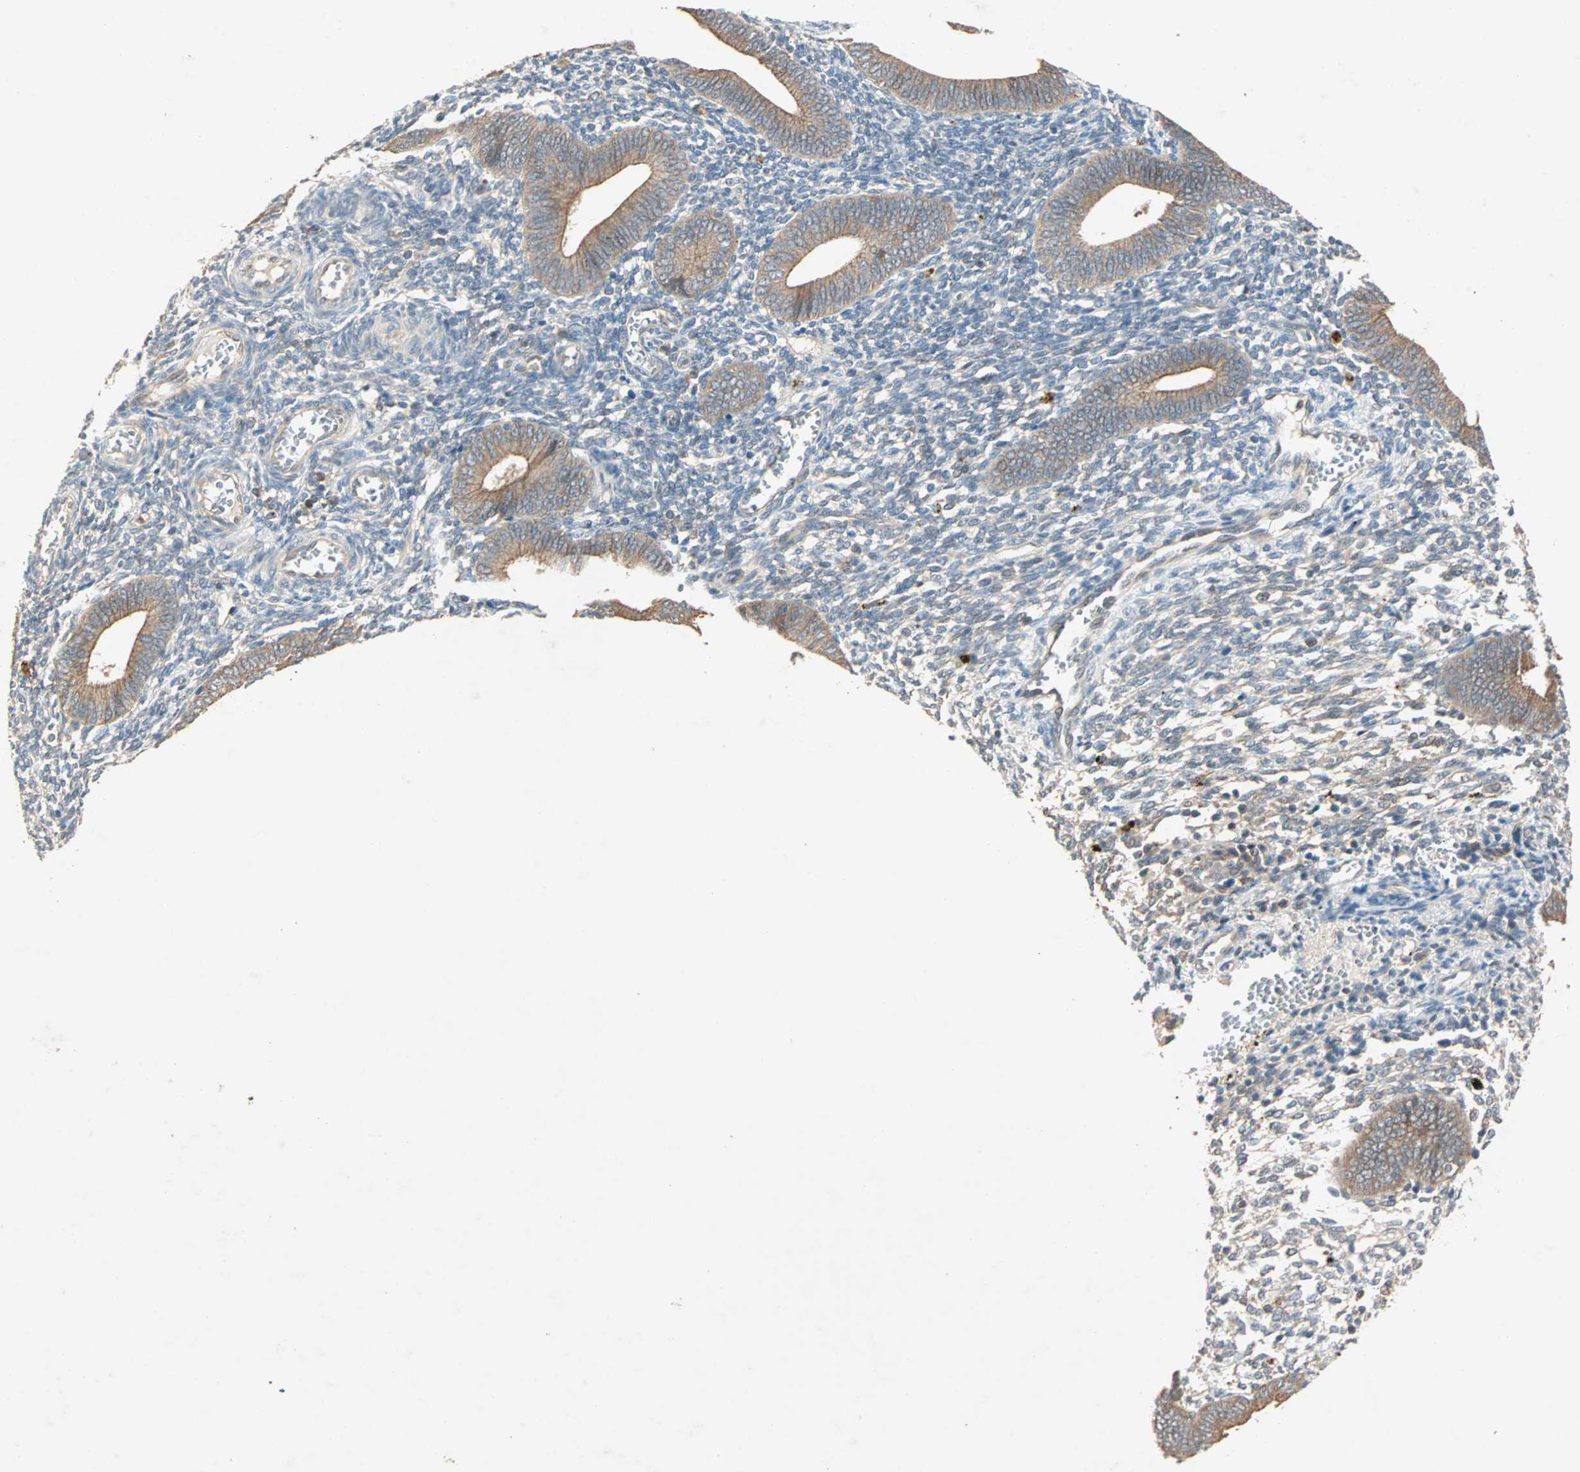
{"staining": {"intensity": "weak", "quantity": "25%-75%", "location": "cytoplasmic/membranous"}, "tissue": "endometrium", "cell_type": "Cells in endometrial stroma", "image_type": "normal", "snomed": [{"axis": "morphology", "description": "Normal tissue, NOS"}, {"axis": "topography", "description": "Uterus"}, {"axis": "topography", "description": "Endometrium"}], "caption": "A low amount of weak cytoplasmic/membranous expression is present in about 25%-75% of cells in endometrial stroma in unremarkable endometrium.", "gene": "TTF2", "patient": {"sex": "female", "age": 33}}